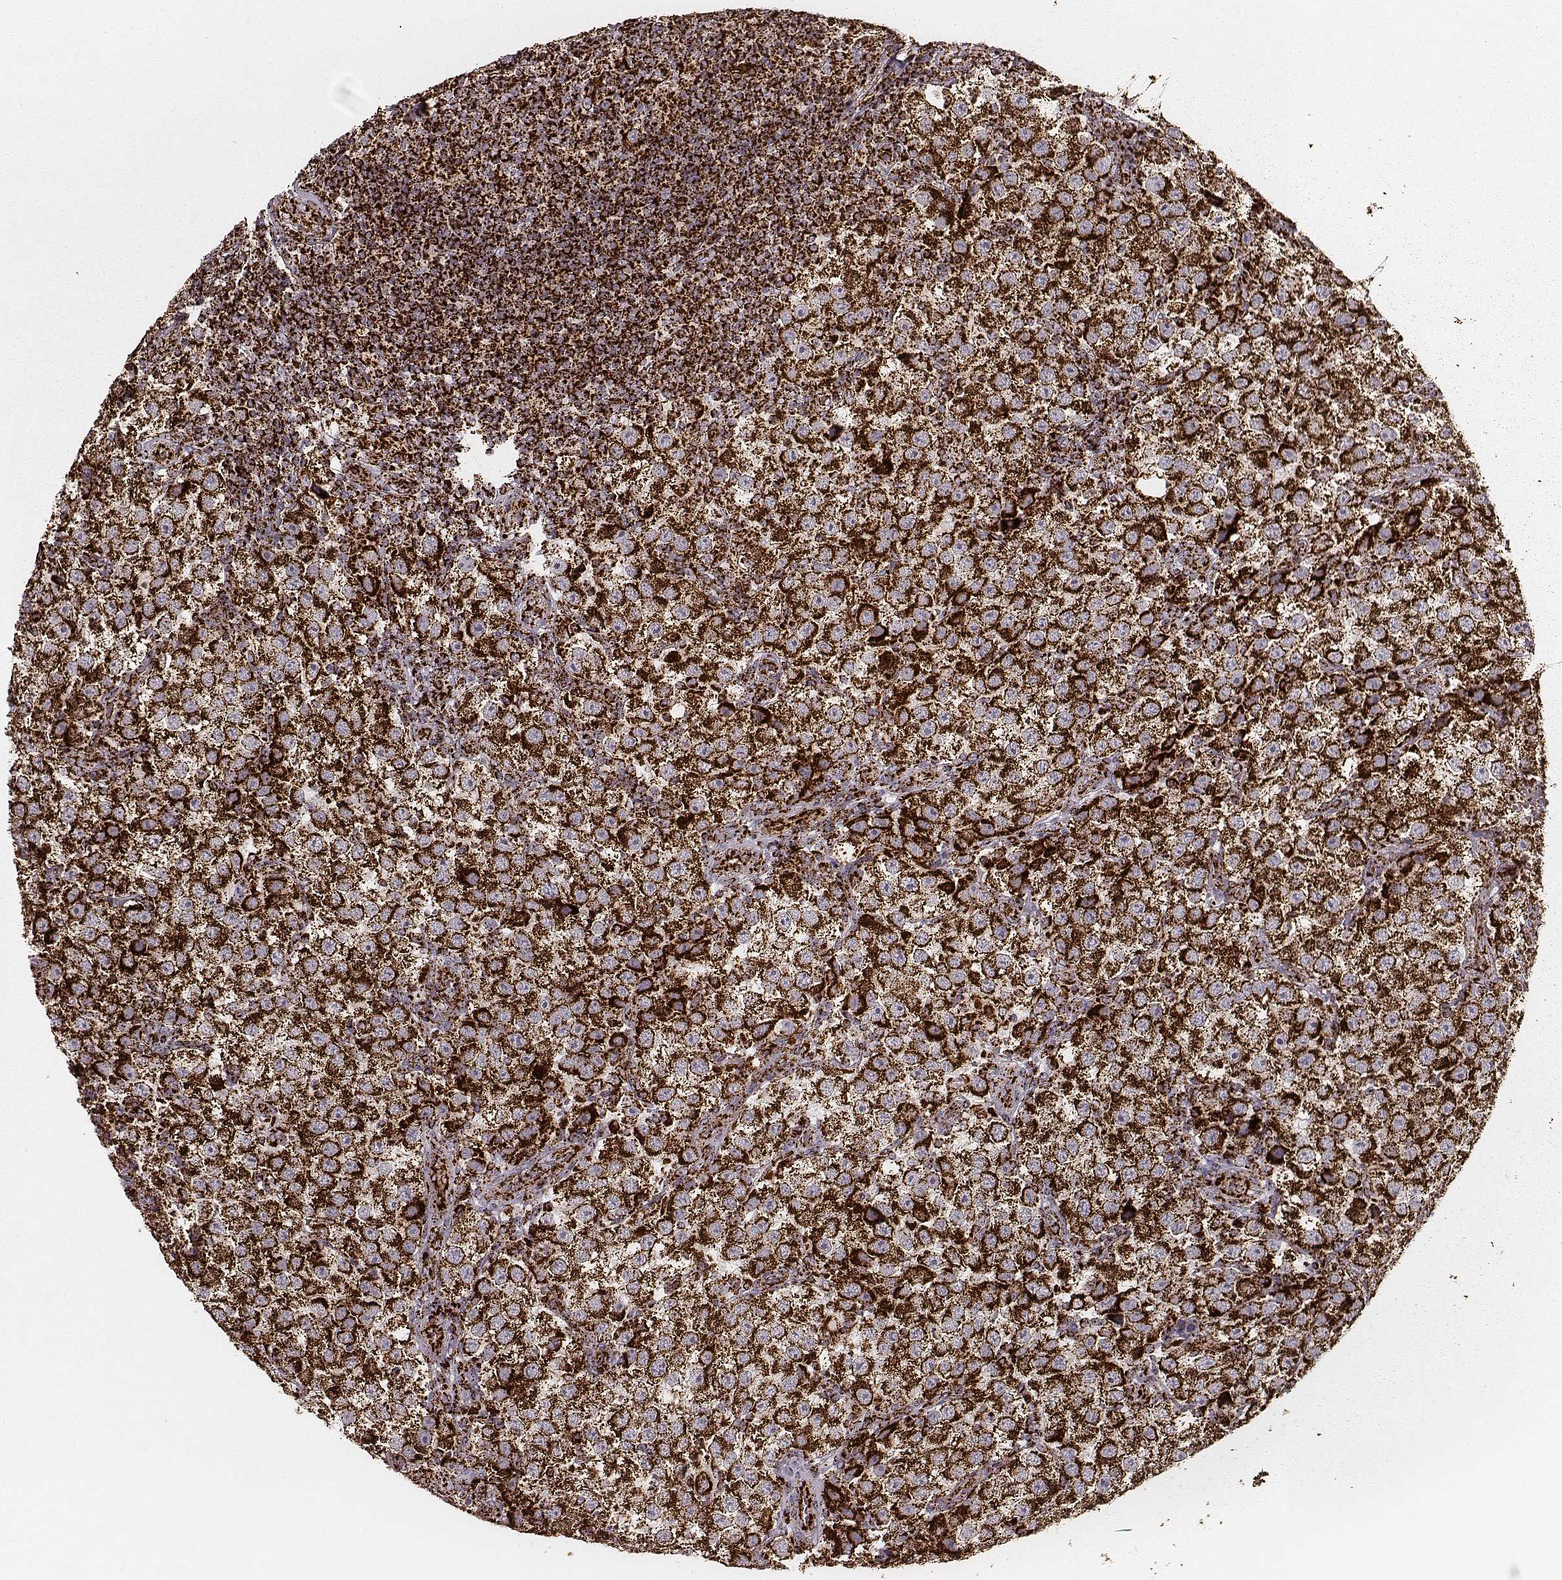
{"staining": {"intensity": "strong", "quantity": ">75%", "location": "cytoplasmic/membranous"}, "tissue": "testis cancer", "cell_type": "Tumor cells", "image_type": "cancer", "snomed": [{"axis": "morphology", "description": "Seminoma, NOS"}, {"axis": "topography", "description": "Testis"}], "caption": "DAB (3,3'-diaminobenzidine) immunohistochemical staining of testis cancer exhibits strong cytoplasmic/membranous protein expression in about >75% of tumor cells.", "gene": "TUFM", "patient": {"sex": "male", "age": 37}}